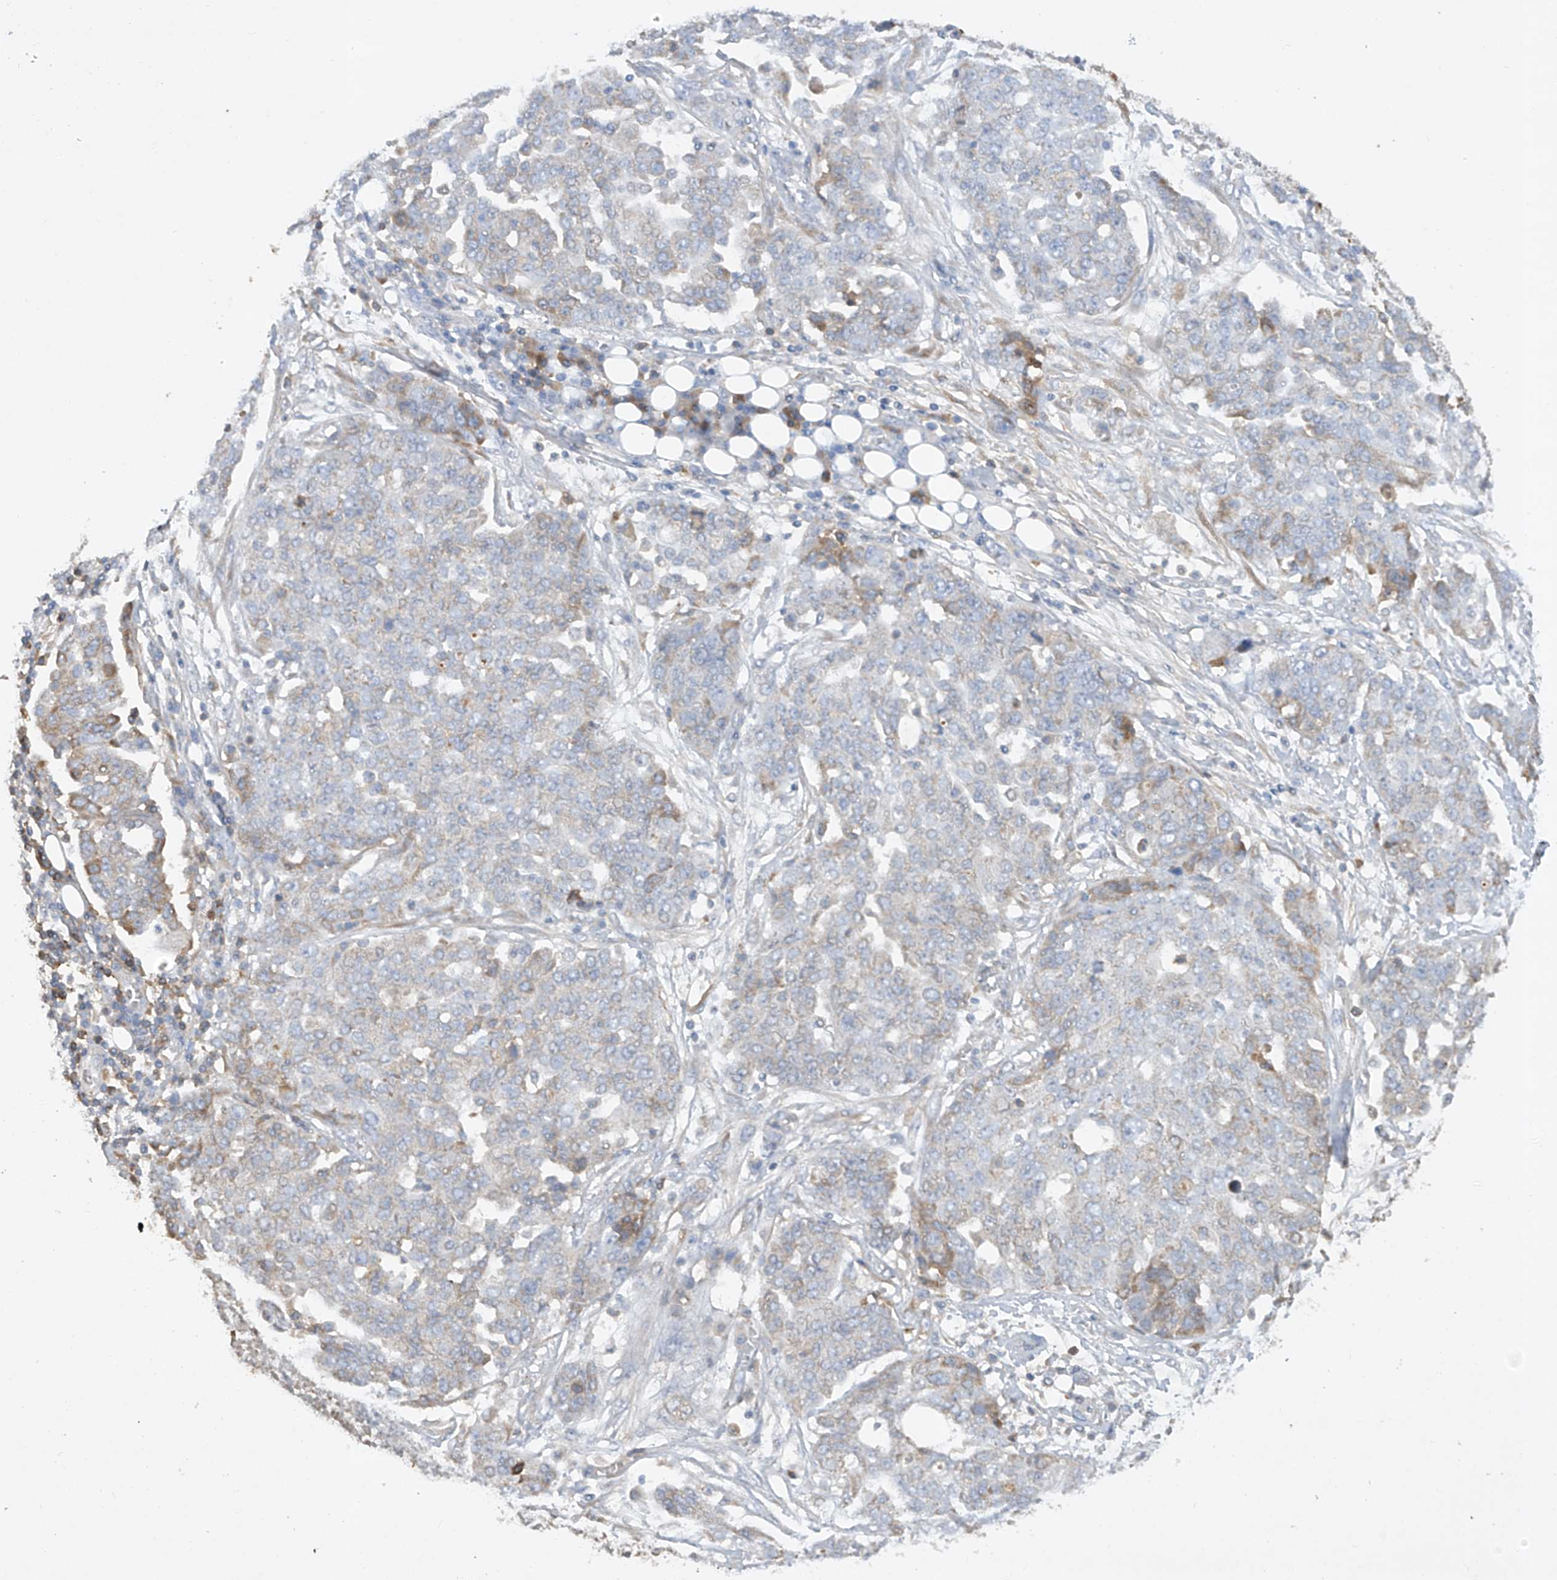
{"staining": {"intensity": "weak", "quantity": "<25%", "location": "cytoplasmic/membranous"}, "tissue": "ovarian cancer", "cell_type": "Tumor cells", "image_type": "cancer", "snomed": [{"axis": "morphology", "description": "Cystadenocarcinoma, serous, NOS"}, {"axis": "topography", "description": "Soft tissue"}, {"axis": "topography", "description": "Ovary"}], "caption": "Immunohistochemical staining of human ovarian serous cystadenocarcinoma shows no significant expression in tumor cells. Brightfield microscopy of immunohistochemistry stained with DAB (brown) and hematoxylin (blue), captured at high magnification.", "gene": "HAS3", "patient": {"sex": "female", "age": 57}}